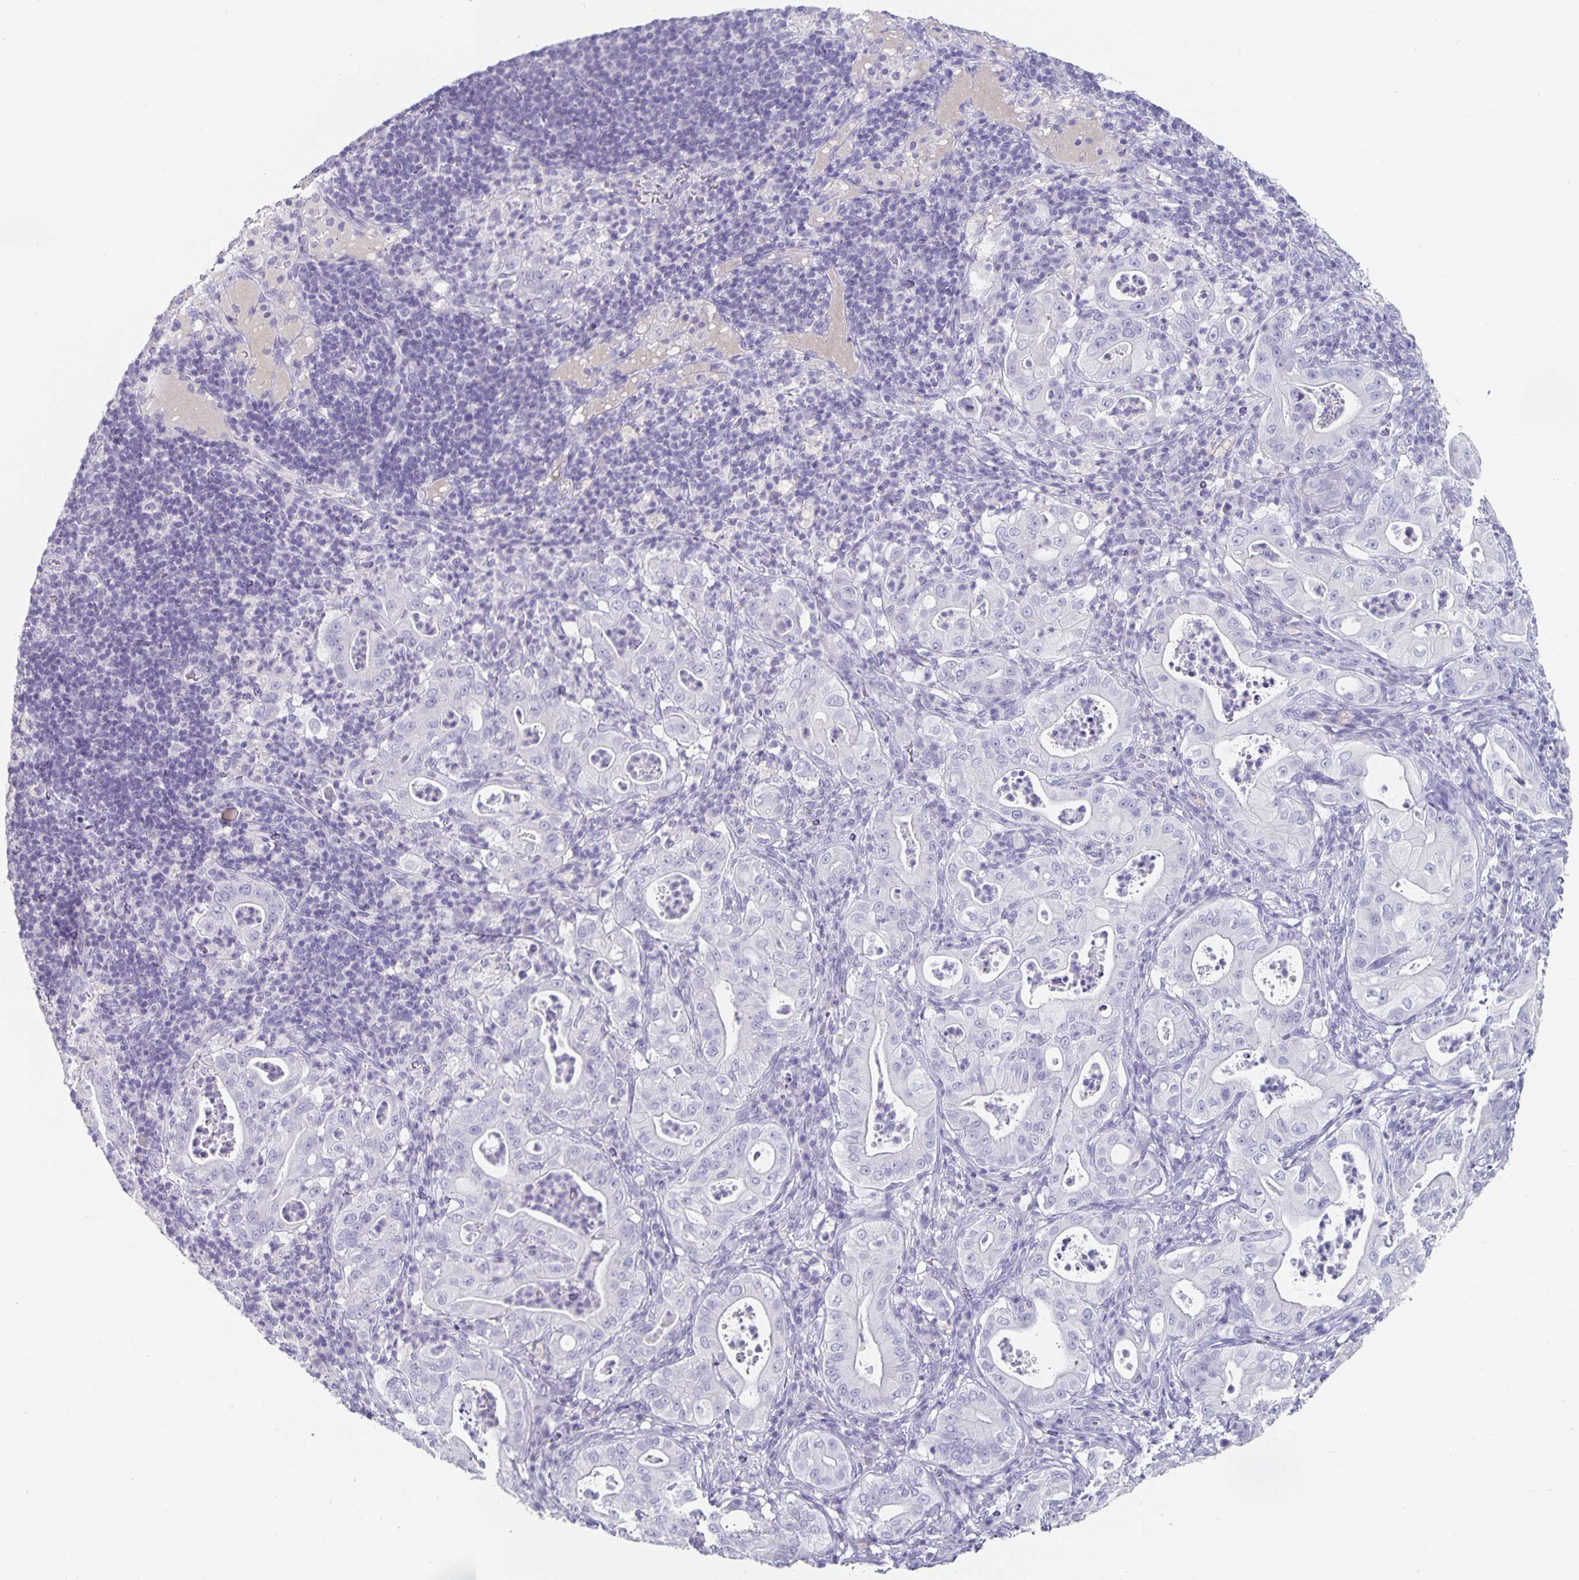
{"staining": {"intensity": "negative", "quantity": "none", "location": "none"}, "tissue": "pancreatic cancer", "cell_type": "Tumor cells", "image_type": "cancer", "snomed": [{"axis": "morphology", "description": "Adenocarcinoma, NOS"}, {"axis": "topography", "description": "Pancreas"}], "caption": "IHC of human adenocarcinoma (pancreatic) displays no staining in tumor cells. (Stains: DAB immunohistochemistry with hematoxylin counter stain, Microscopy: brightfield microscopy at high magnification).", "gene": "CHGA", "patient": {"sex": "male", "age": 71}}